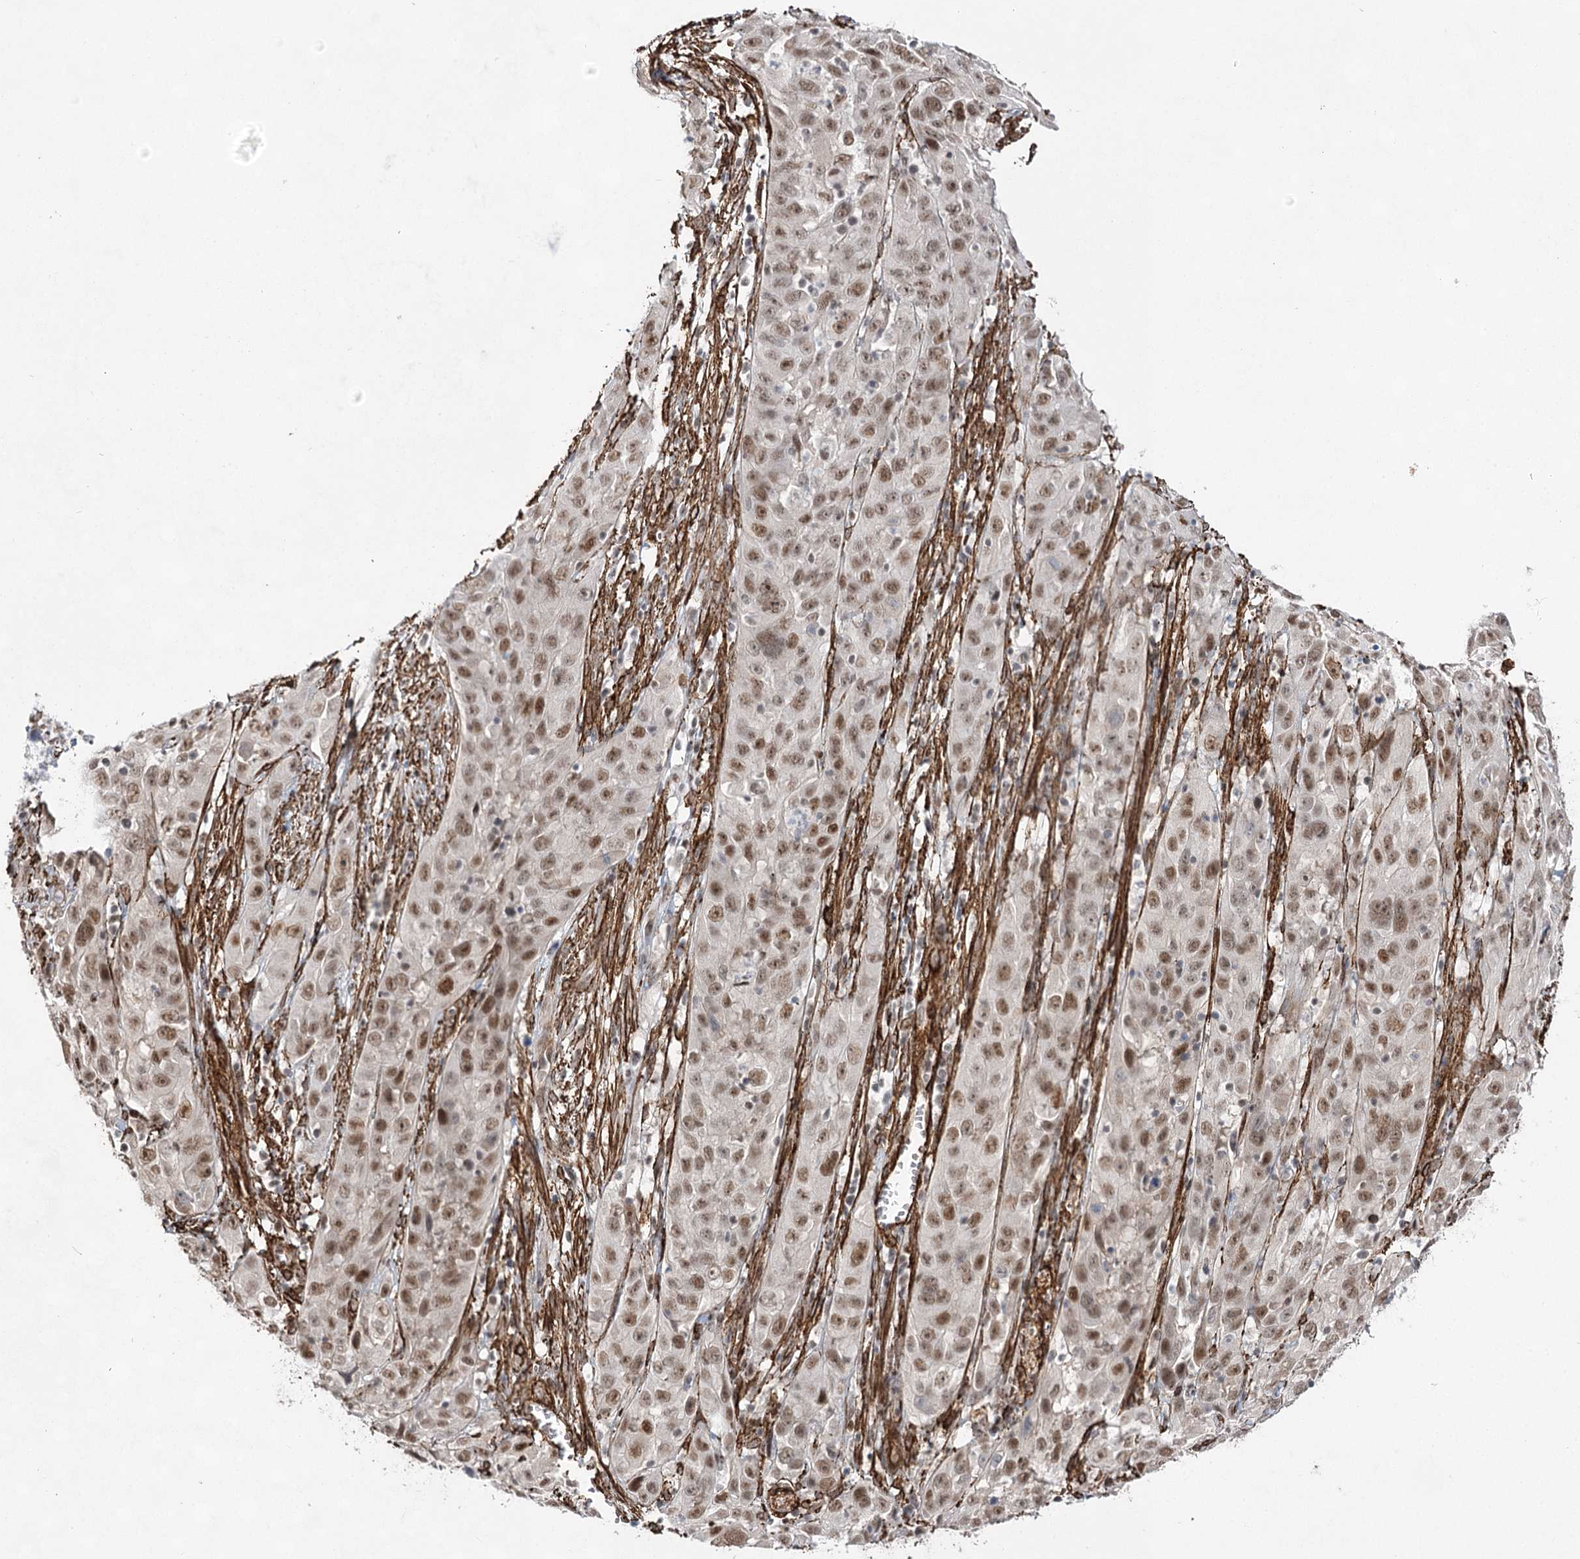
{"staining": {"intensity": "moderate", "quantity": ">75%", "location": "nuclear"}, "tissue": "cervical cancer", "cell_type": "Tumor cells", "image_type": "cancer", "snomed": [{"axis": "morphology", "description": "Squamous cell carcinoma, NOS"}, {"axis": "topography", "description": "Cervix"}], "caption": "Immunohistochemistry histopathology image of human squamous cell carcinoma (cervical) stained for a protein (brown), which reveals medium levels of moderate nuclear staining in approximately >75% of tumor cells.", "gene": "CWF19L1", "patient": {"sex": "female", "age": 32}}